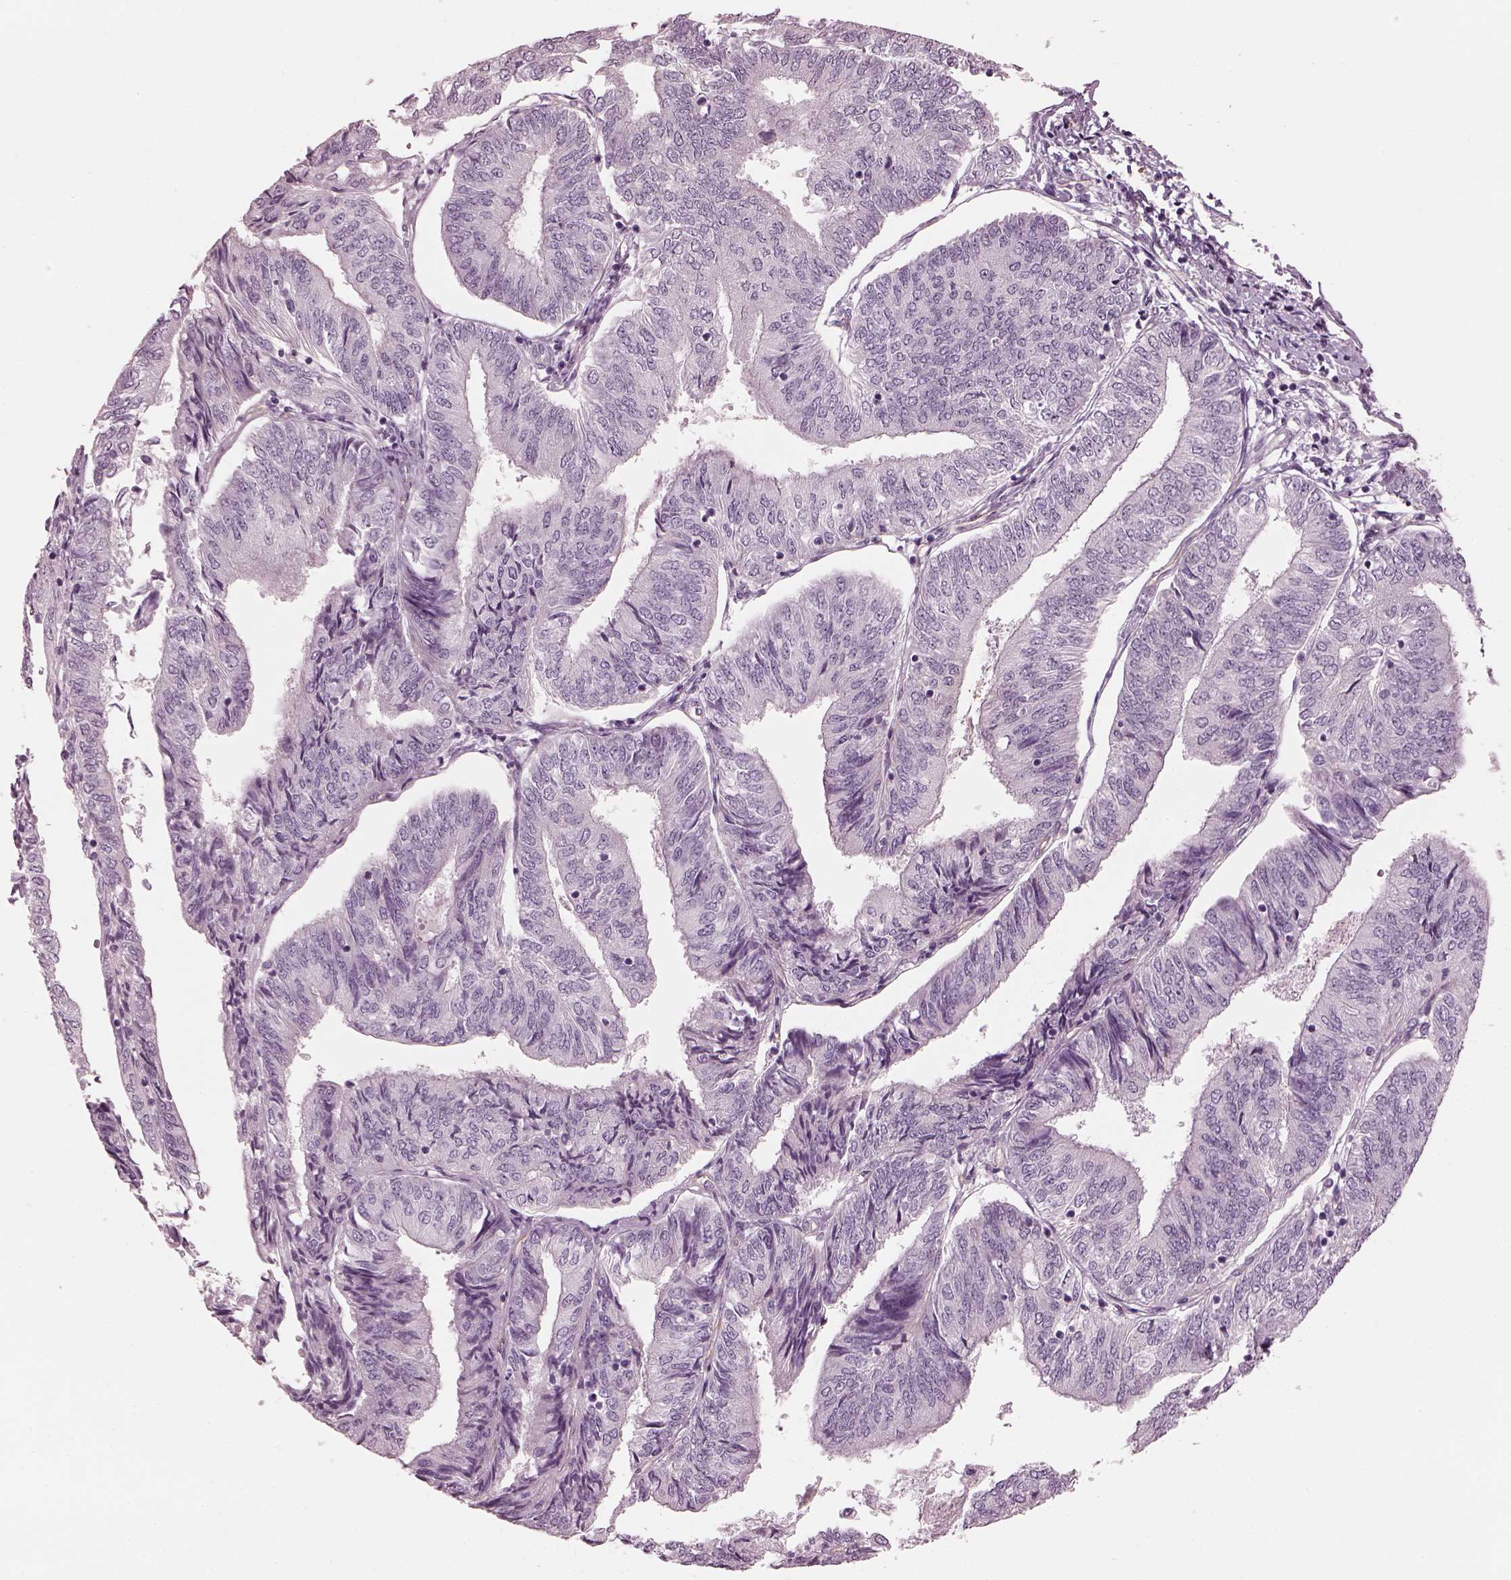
{"staining": {"intensity": "negative", "quantity": "none", "location": "none"}, "tissue": "endometrial cancer", "cell_type": "Tumor cells", "image_type": "cancer", "snomed": [{"axis": "morphology", "description": "Adenocarcinoma, NOS"}, {"axis": "topography", "description": "Endometrium"}], "caption": "IHC micrograph of neoplastic tissue: human endometrial cancer stained with DAB (3,3'-diaminobenzidine) displays no significant protein expression in tumor cells.", "gene": "EIF4E1B", "patient": {"sex": "female", "age": 58}}